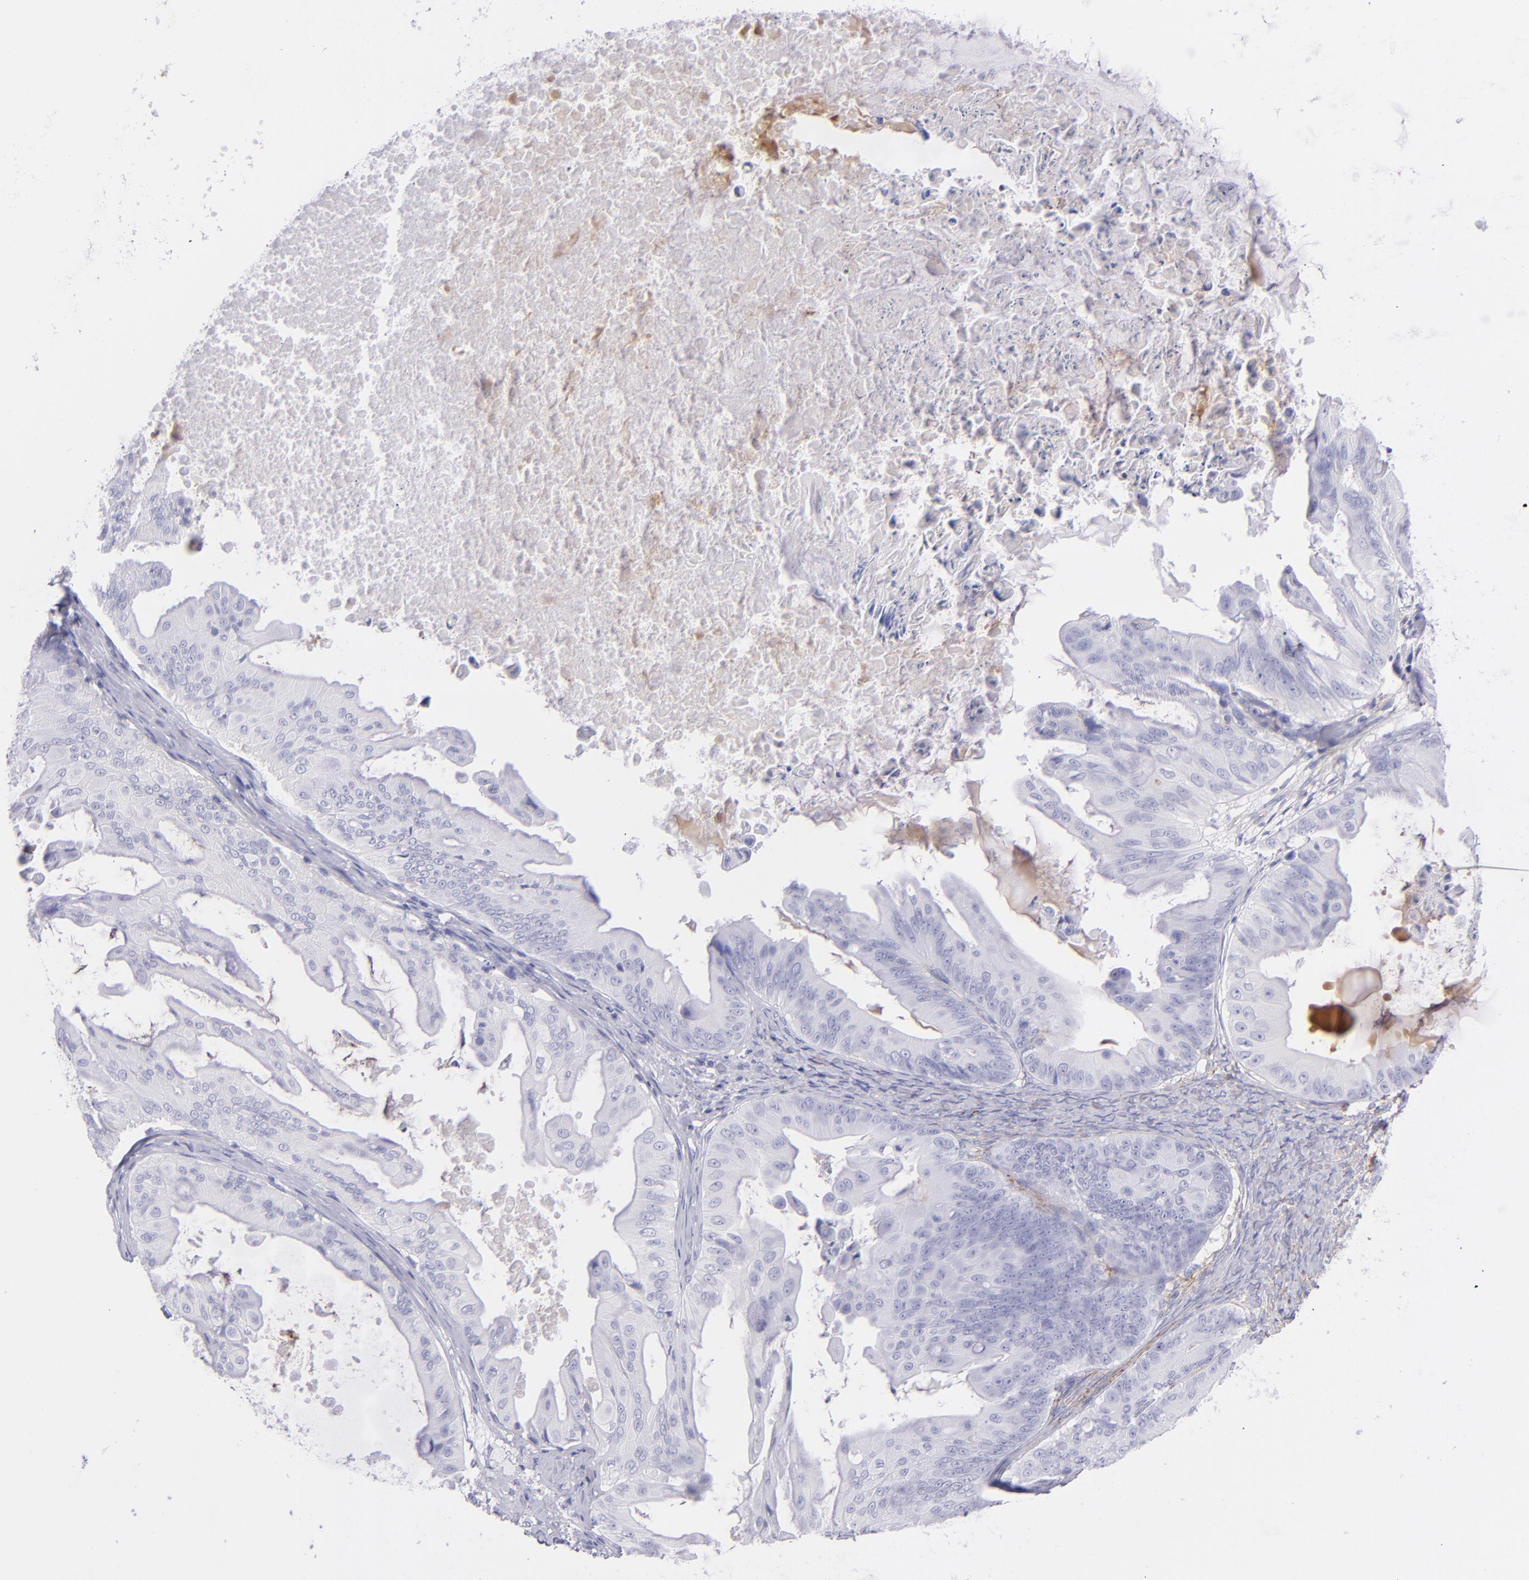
{"staining": {"intensity": "negative", "quantity": "none", "location": "none"}, "tissue": "ovarian cancer", "cell_type": "Tumor cells", "image_type": "cancer", "snomed": [{"axis": "morphology", "description": "Cystadenocarcinoma, mucinous, NOS"}, {"axis": "topography", "description": "Ovary"}], "caption": "This is a histopathology image of immunohistochemistry (IHC) staining of ovarian cancer, which shows no positivity in tumor cells.", "gene": "CD81", "patient": {"sex": "female", "age": 37}}